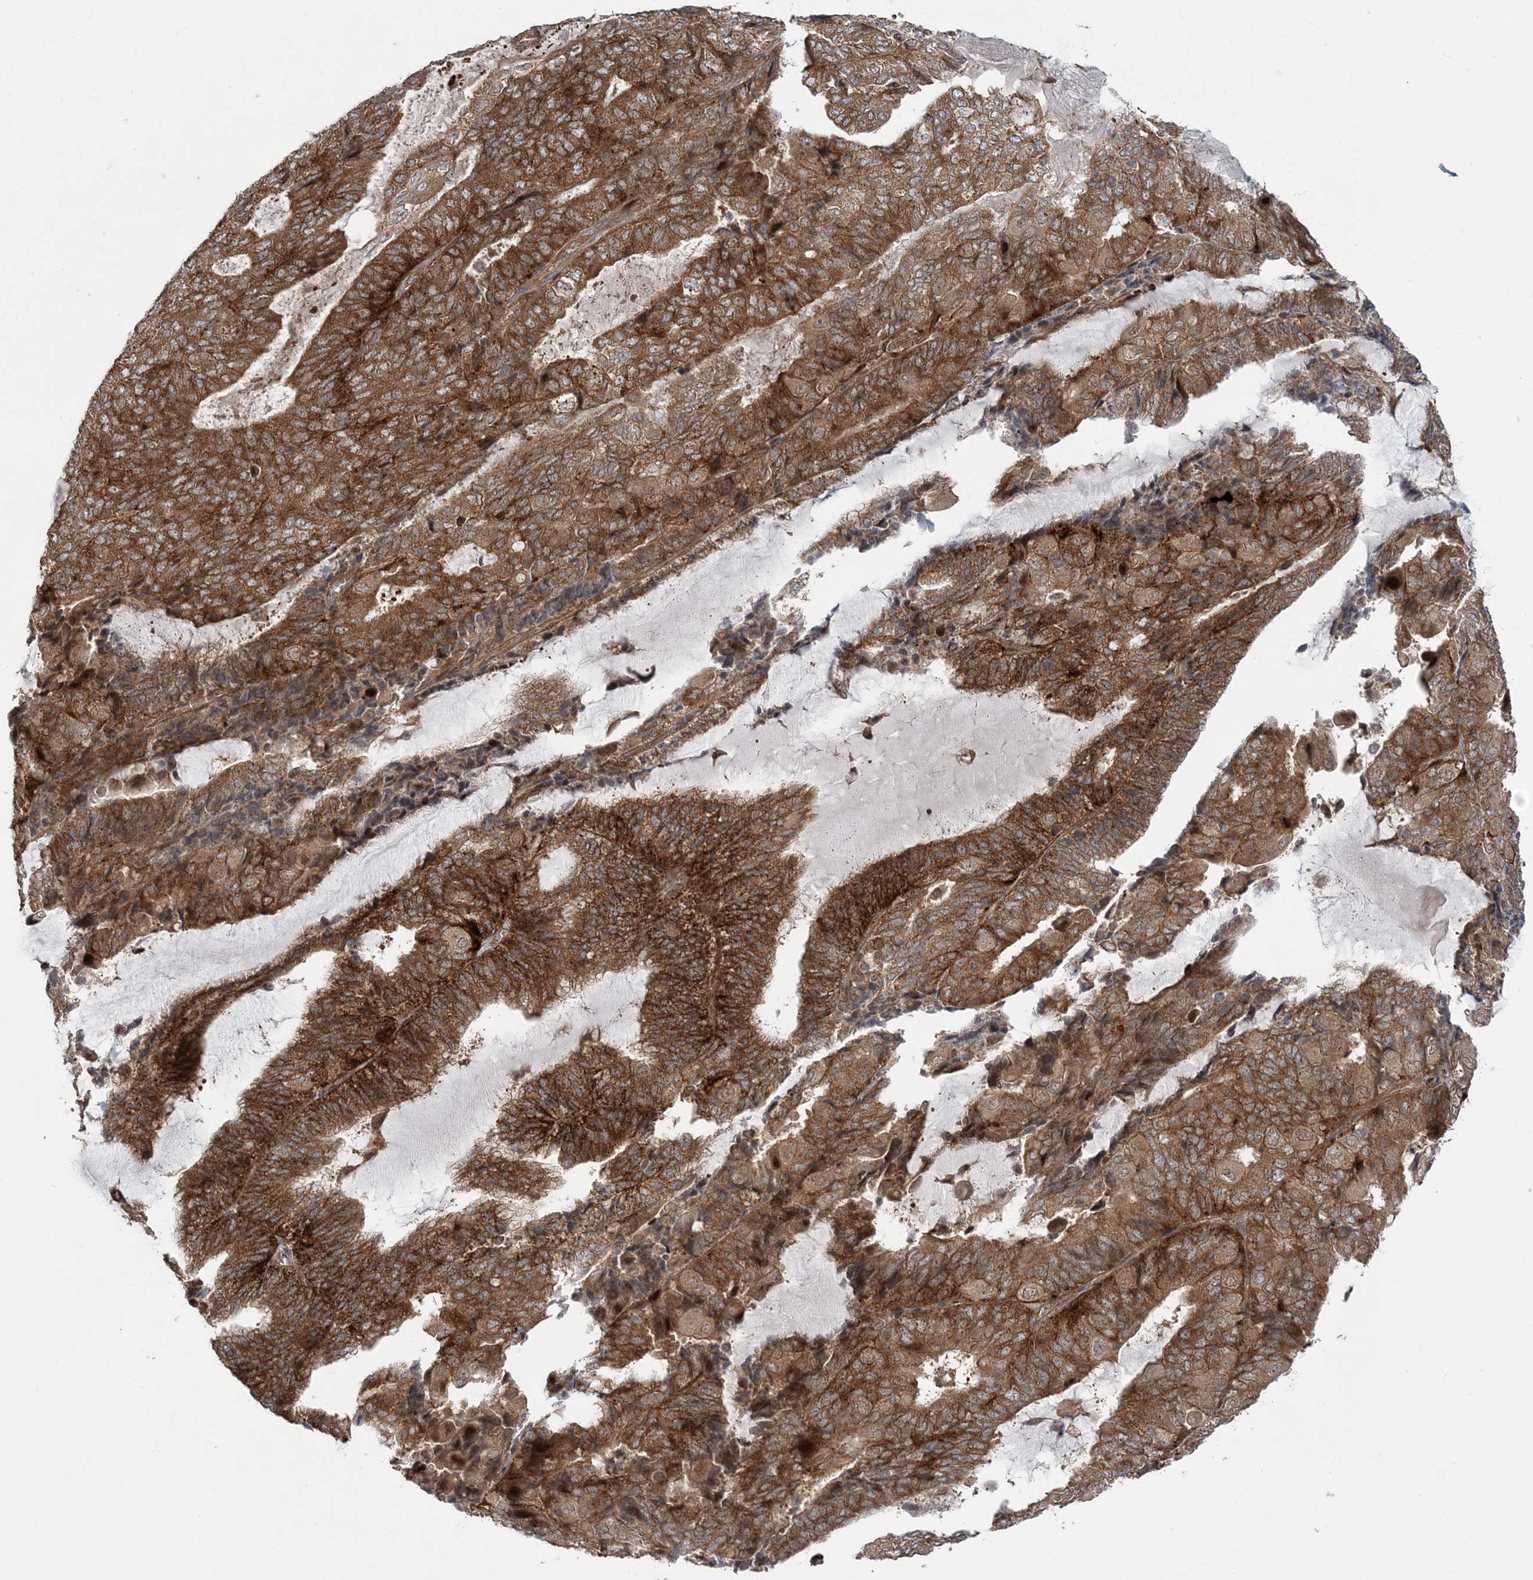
{"staining": {"intensity": "strong", "quantity": ">75%", "location": "cytoplasmic/membranous"}, "tissue": "endometrial cancer", "cell_type": "Tumor cells", "image_type": "cancer", "snomed": [{"axis": "morphology", "description": "Adenocarcinoma, NOS"}, {"axis": "topography", "description": "Endometrium"}], "caption": "This is an image of immunohistochemistry (IHC) staining of endometrial cancer, which shows strong expression in the cytoplasmic/membranous of tumor cells.", "gene": "GEMIN5", "patient": {"sex": "female", "age": 81}}